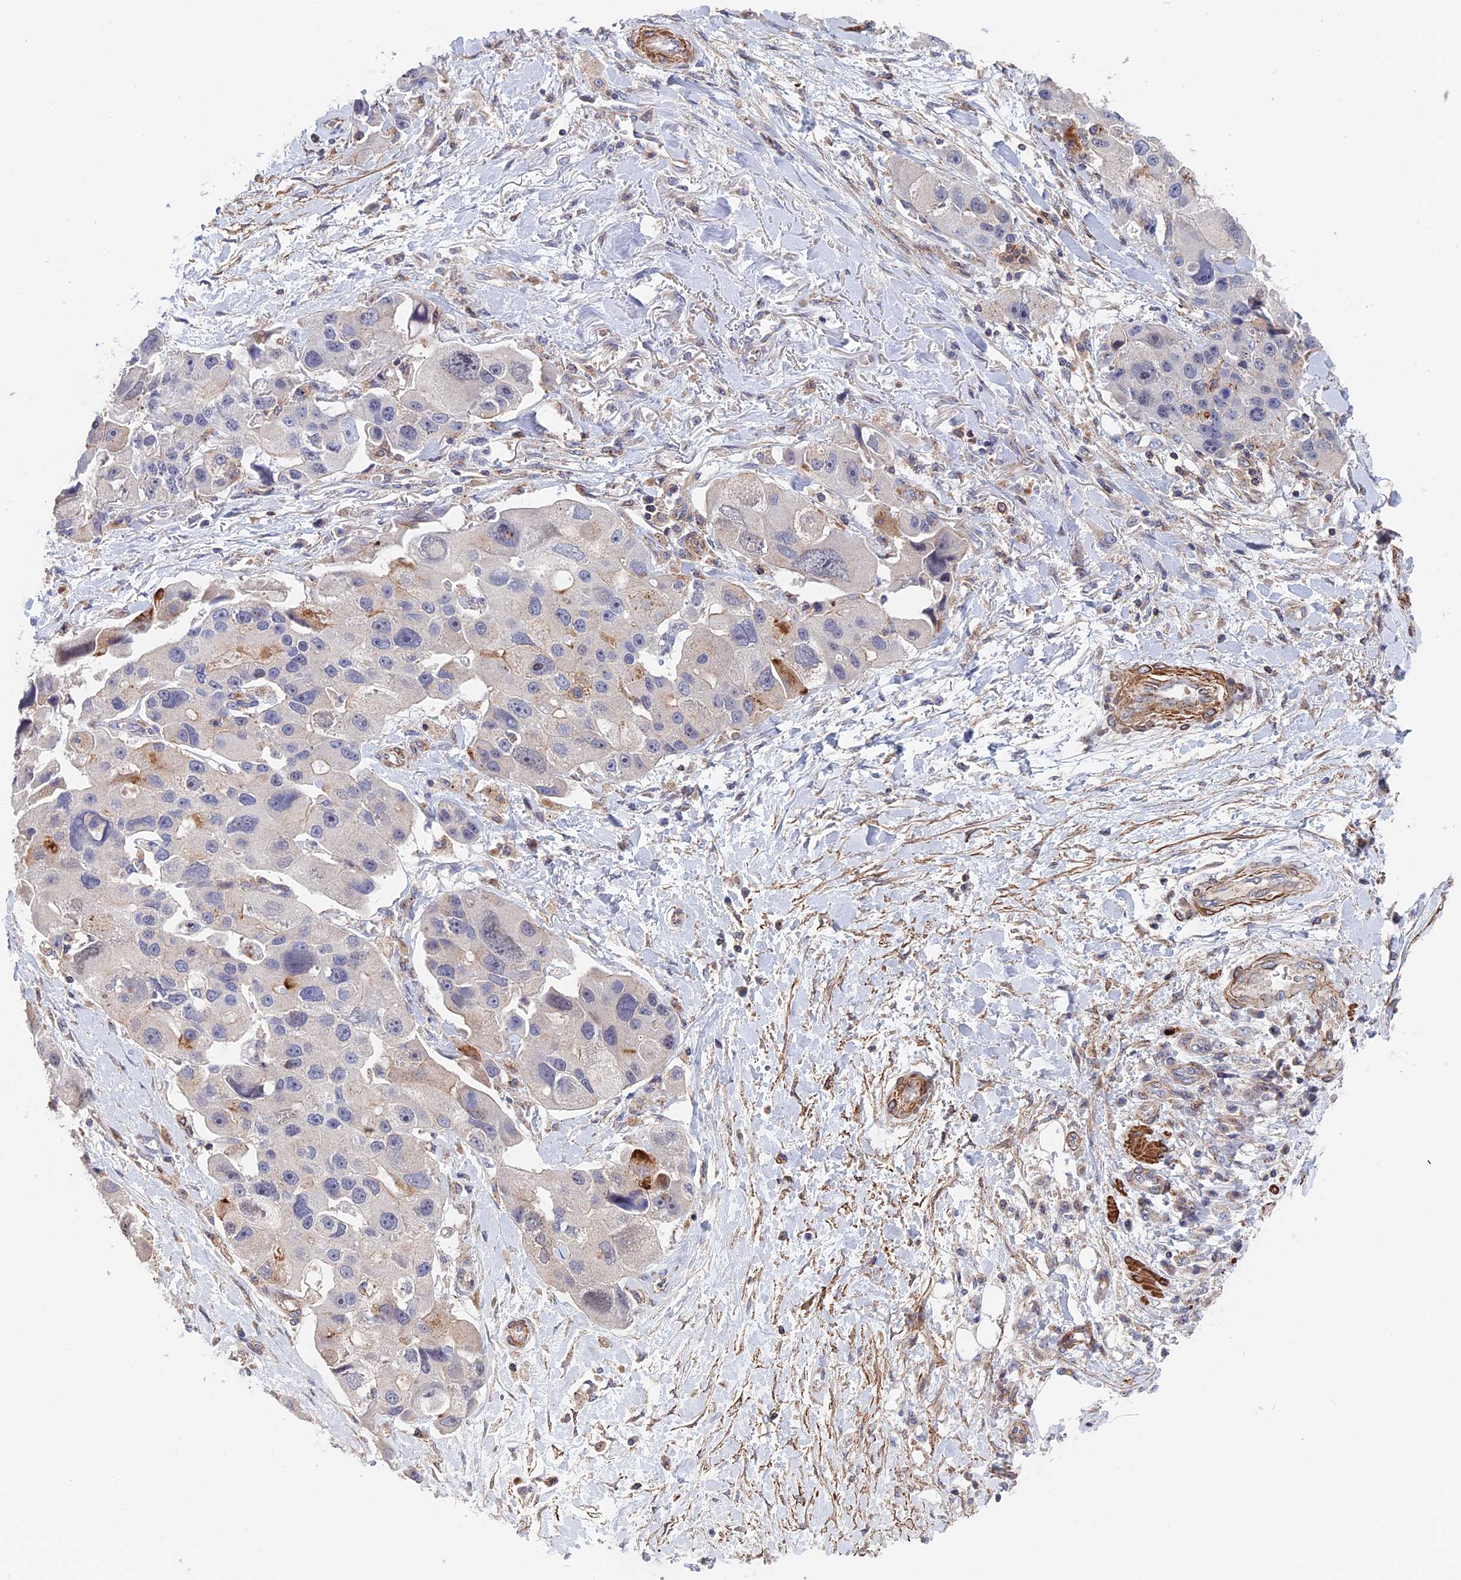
{"staining": {"intensity": "negative", "quantity": "none", "location": "none"}, "tissue": "lung cancer", "cell_type": "Tumor cells", "image_type": "cancer", "snomed": [{"axis": "morphology", "description": "Adenocarcinoma, NOS"}, {"axis": "topography", "description": "Lung"}], "caption": "There is no significant expression in tumor cells of adenocarcinoma (lung). Brightfield microscopy of immunohistochemistry (IHC) stained with DAB (brown) and hematoxylin (blue), captured at high magnification.", "gene": "LYPD5", "patient": {"sex": "female", "age": 54}}